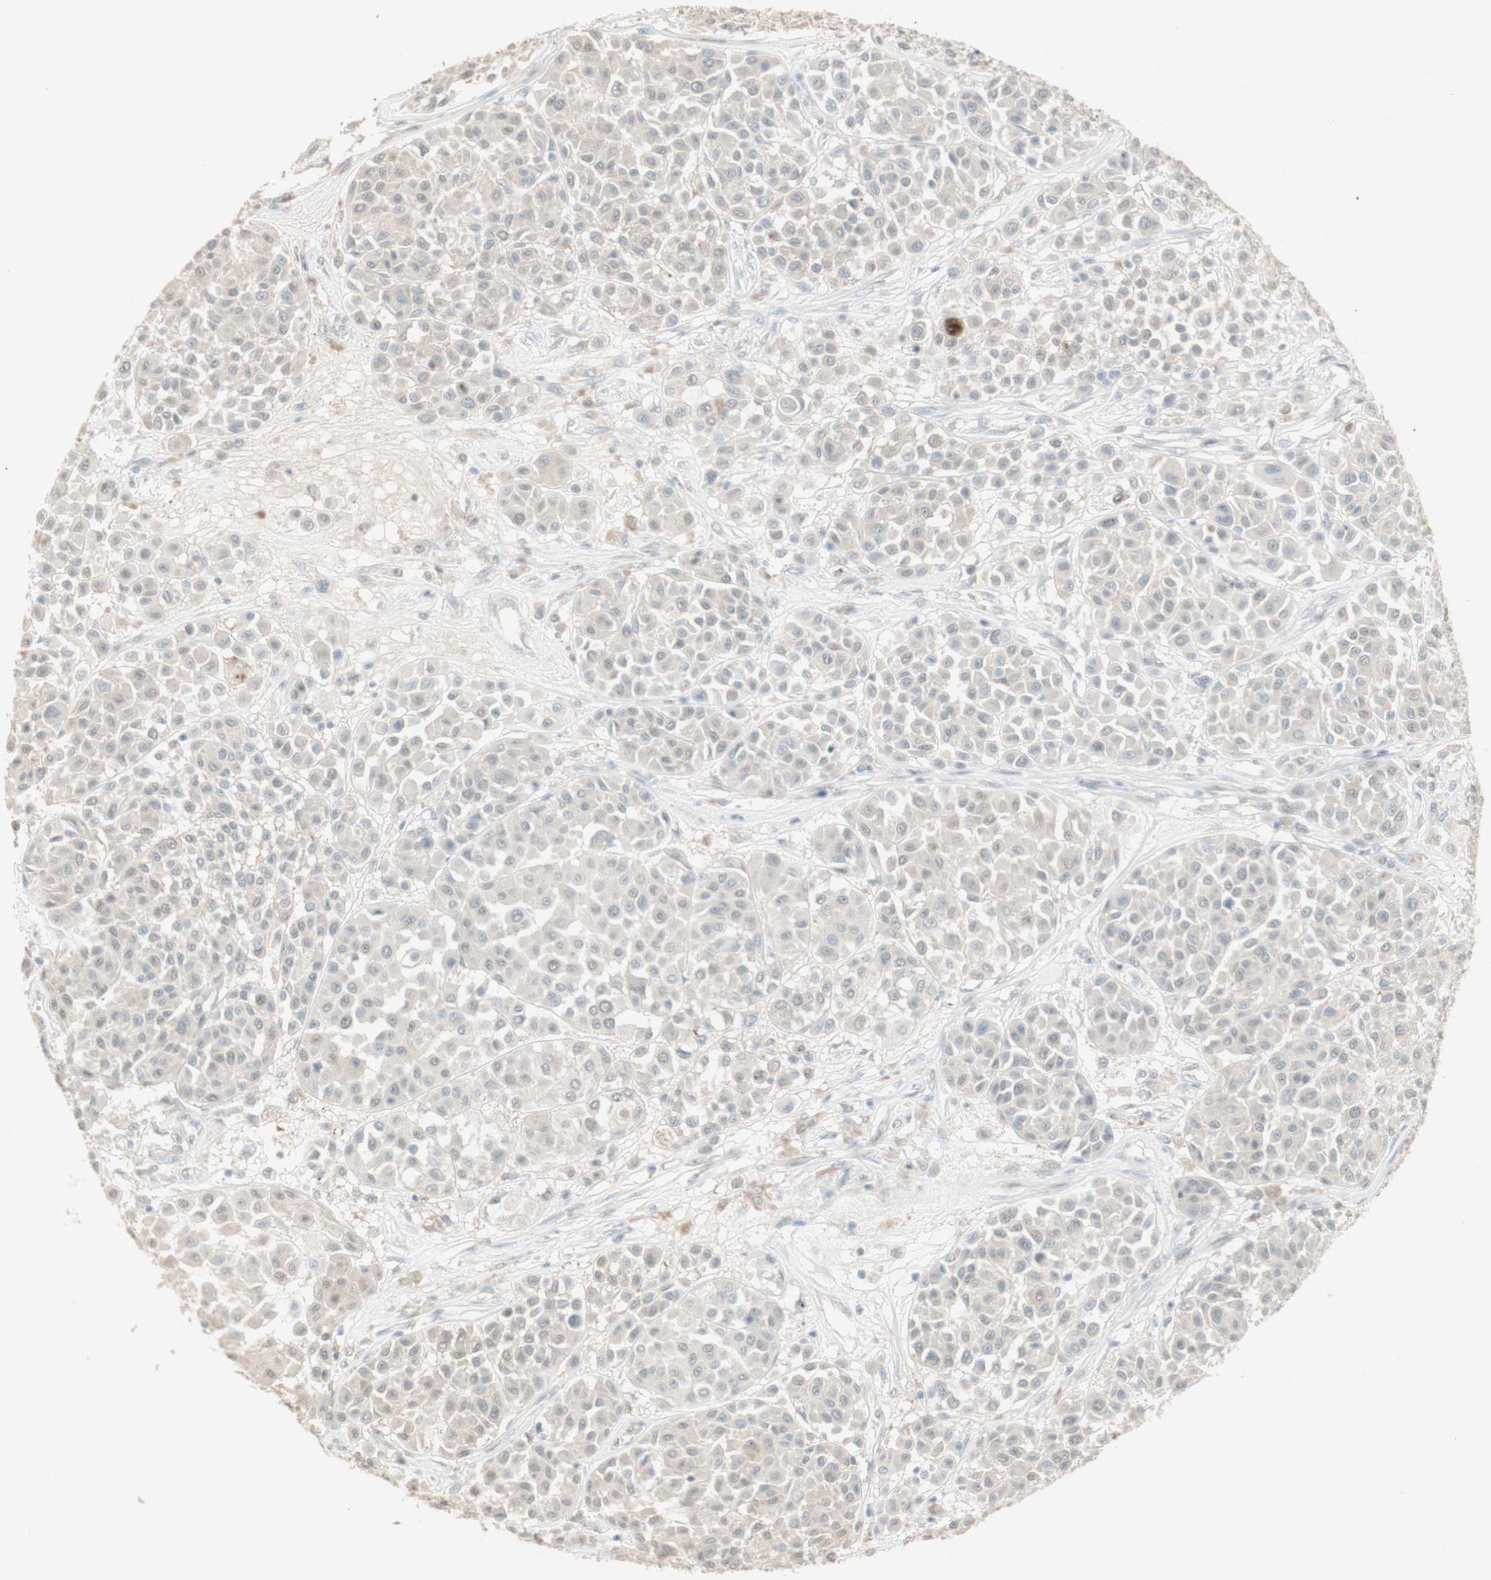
{"staining": {"intensity": "negative", "quantity": "none", "location": "none"}, "tissue": "melanoma", "cell_type": "Tumor cells", "image_type": "cancer", "snomed": [{"axis": "morphology", "description": "Malignant melanoma, Metastatic site"}, {"axis": "topography", "description": "Soft tissue"}], "caption": "IHC image of human malignant melanoma (metastatic site) stained for a protein (brown), which demonstrates no positivity in tumor cells.", "gene": "MUC3A", "patient": {"sex": "male", "age": 41}}